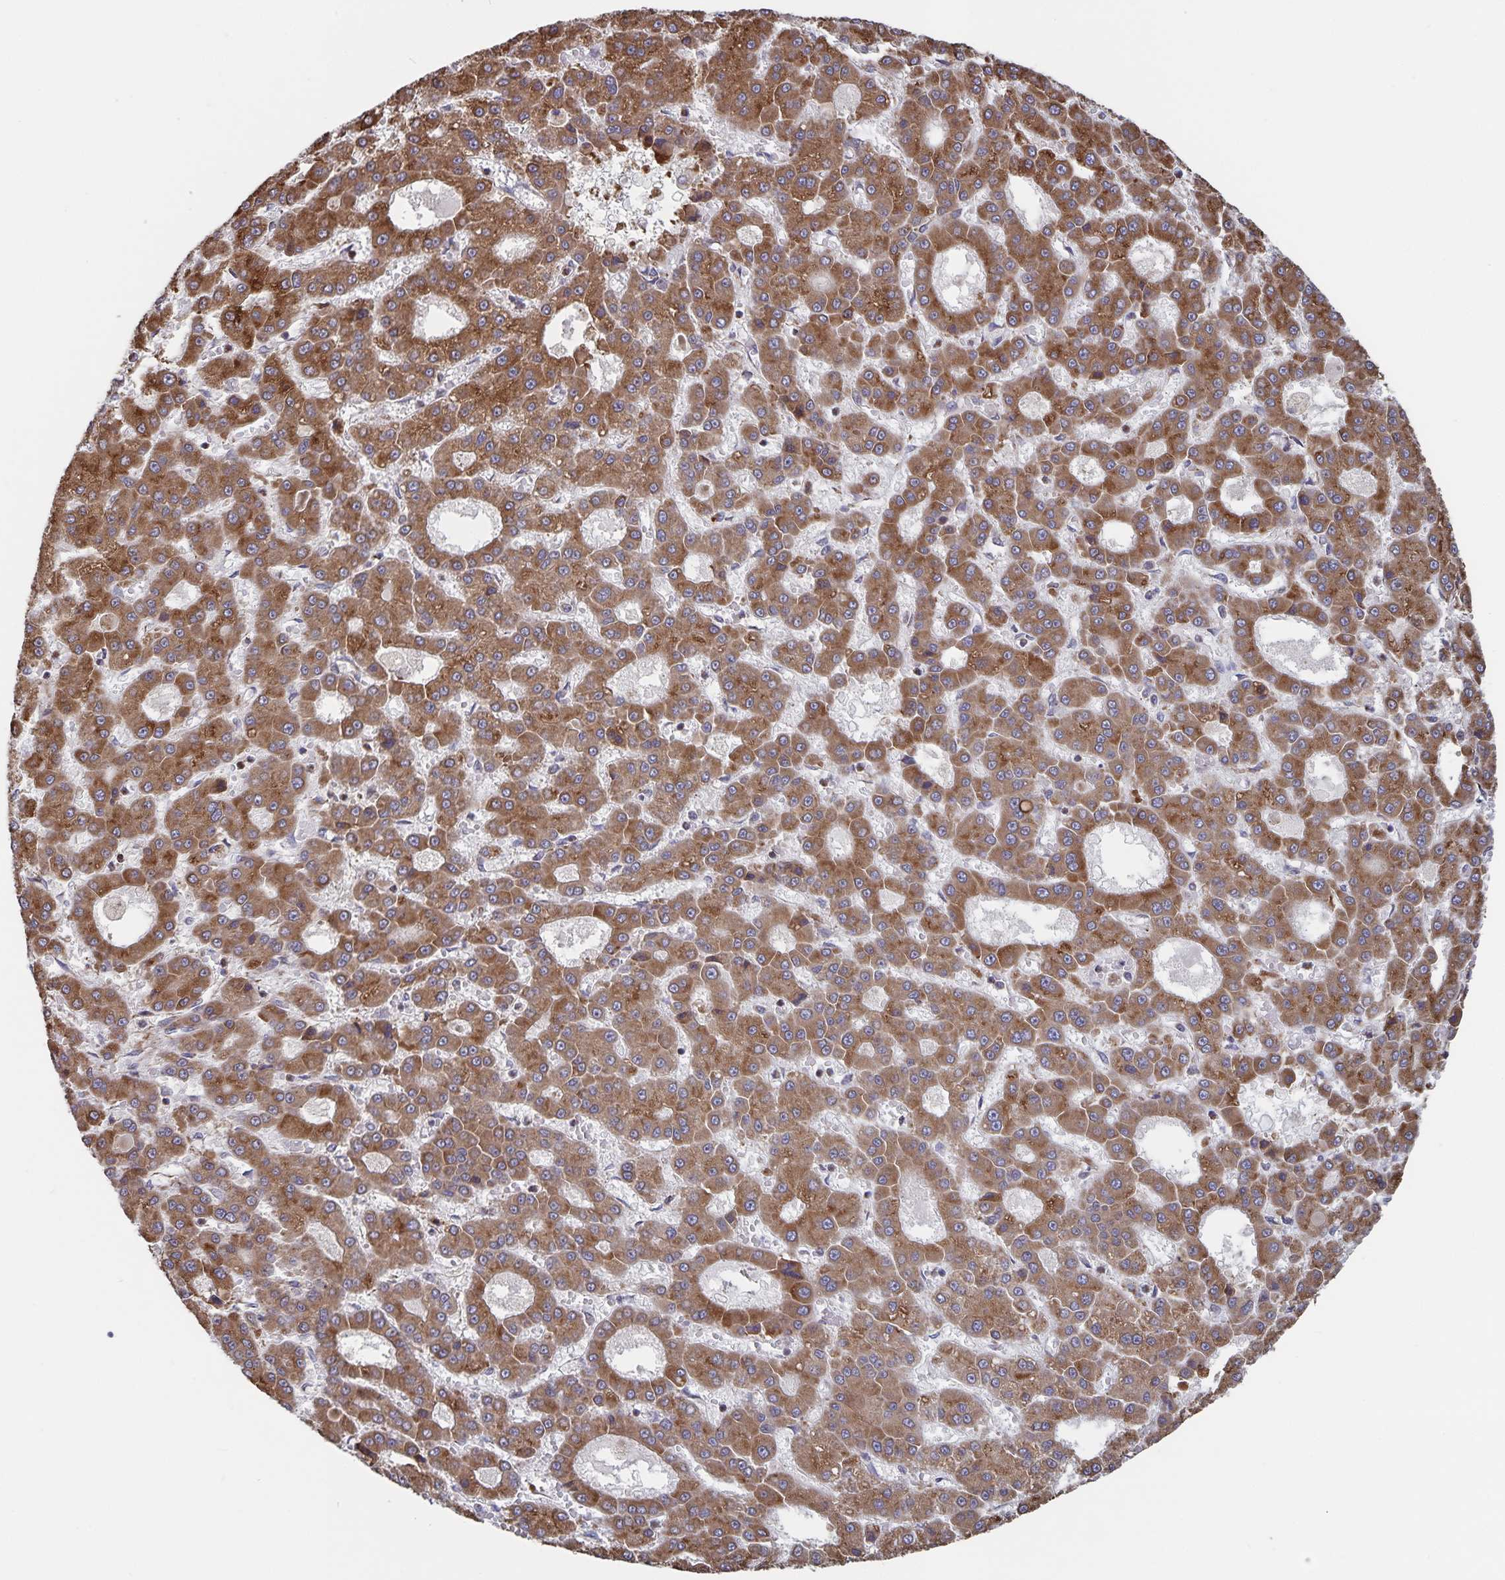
{"staining": {"intensity": "moderate", "quantity": ">75%", "location": "cytoplasmic/membranous"}, "tissue": "liver cancer", "cell_type": "Tumor cells", "image_type": "cancer", "snomed": [{"axis": "morphology", "description": "Carcinoma, Hepatocellular, NOS"}, {"axis": "topography", "description": "Liver"}], "caption": "Immunohistochemistry (IHC) micrograph of hepatocellular carcinoma (liver) stained for a protein (brown), which displays medium levels of moderate cytoplasmic/membranous positivity in about >75% of tumor cells.", "gene": "ACACA", "patient": {"sex": "male", "age": 70}}